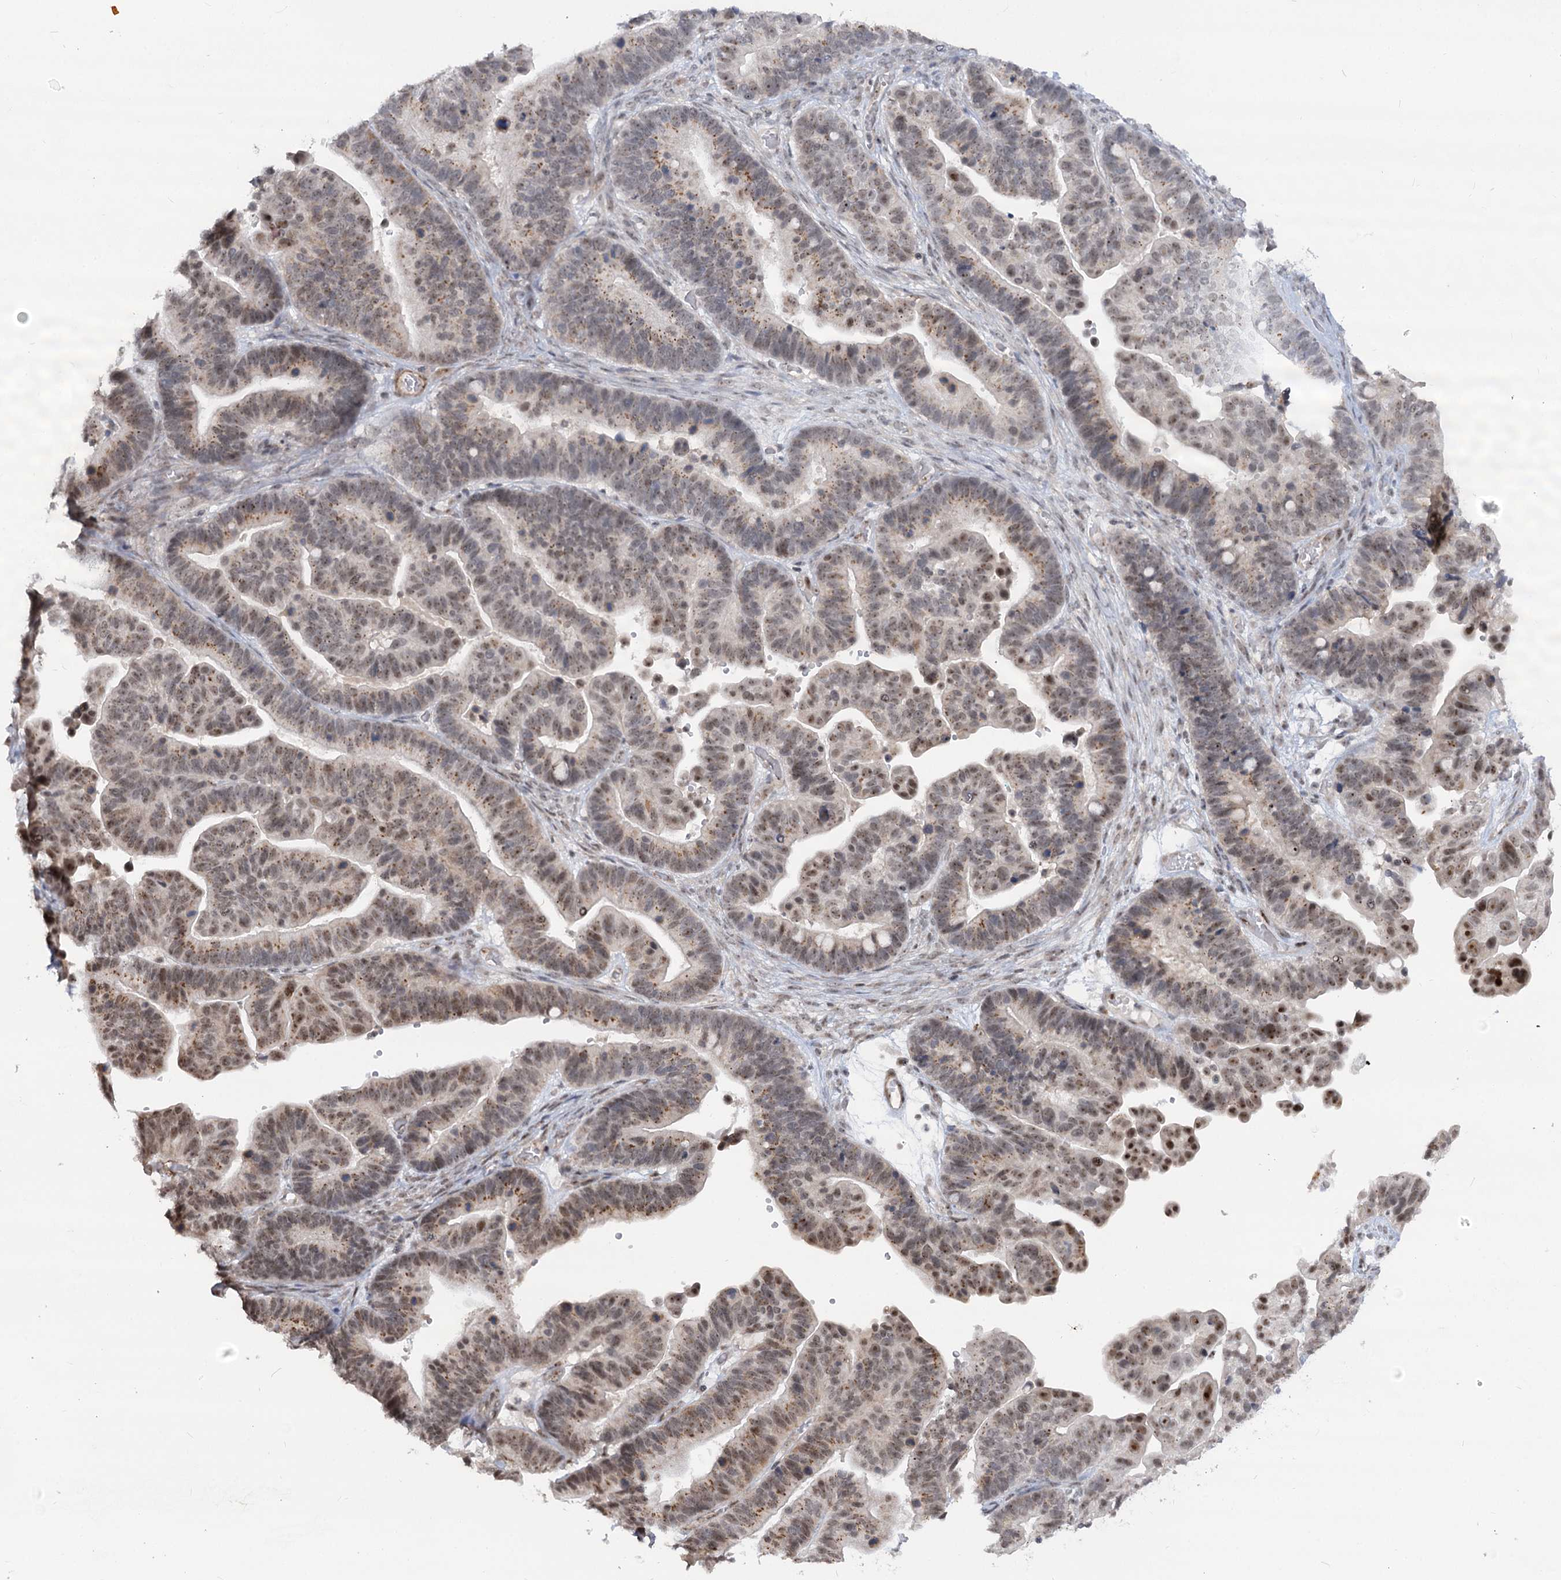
{"staining": {"intensity": "moderate", "quantity": "25%-75%", "location": "cytoplasmic/membranous,nuclear"}, "tissue": "ovarian cancer", "cell_type": "Tumor cells", "image_type": "cancer", "snomed": [{"axis": "morphology", "description": "Cystadenocarcinoma, serous, NOS"}, {"axis": "topography", "description": "Ovary"}], "caption": "Serous cystadenocarcinoma (ovarian) tissue exhibits moderate cytoplasmic/membranous and nuclear expression in approximately 25%-75% of tumor cells", "gene": "GNL3L", "patient": {"sex": "female", "age": 56}}